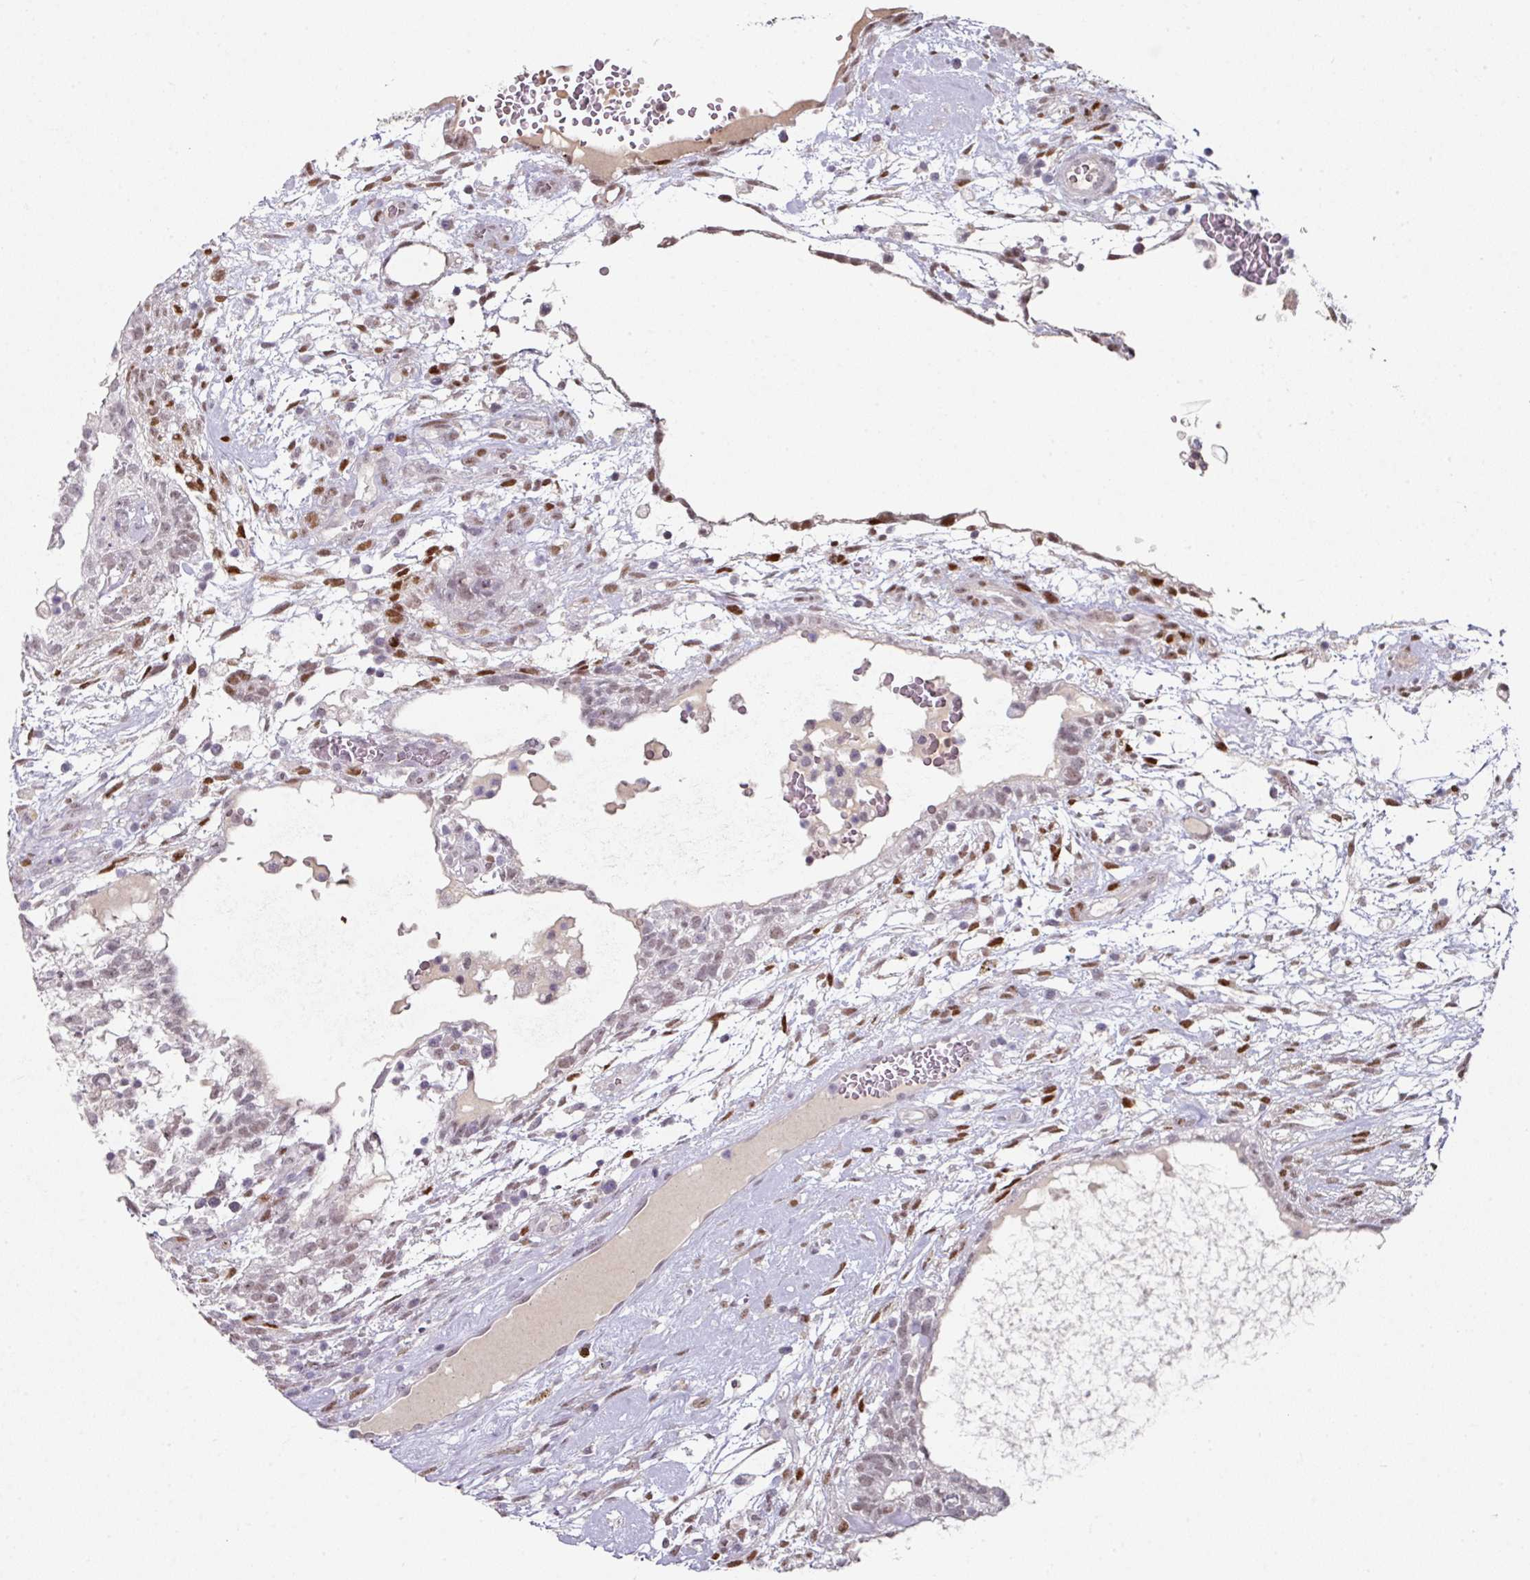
{"staining": {"intensity": "weak", "quantity": ">75%", "location": "nuclear"}, "tissue": "testis cancer", "cell_type": "Tumor cells", "image_type": "cancer", "snomed": [{"axis": "morphology", "description": "Carcinoma, Embryonal, NOS"}, {"axis": "topography", "description": "Testis"}], "caption": "Protein expression analysis of human testis cancer reveals weak nuclear expression in about >75% of tumor cells.", "gene": "ELK1", "patient": {"sex": "male", "age": 32}}